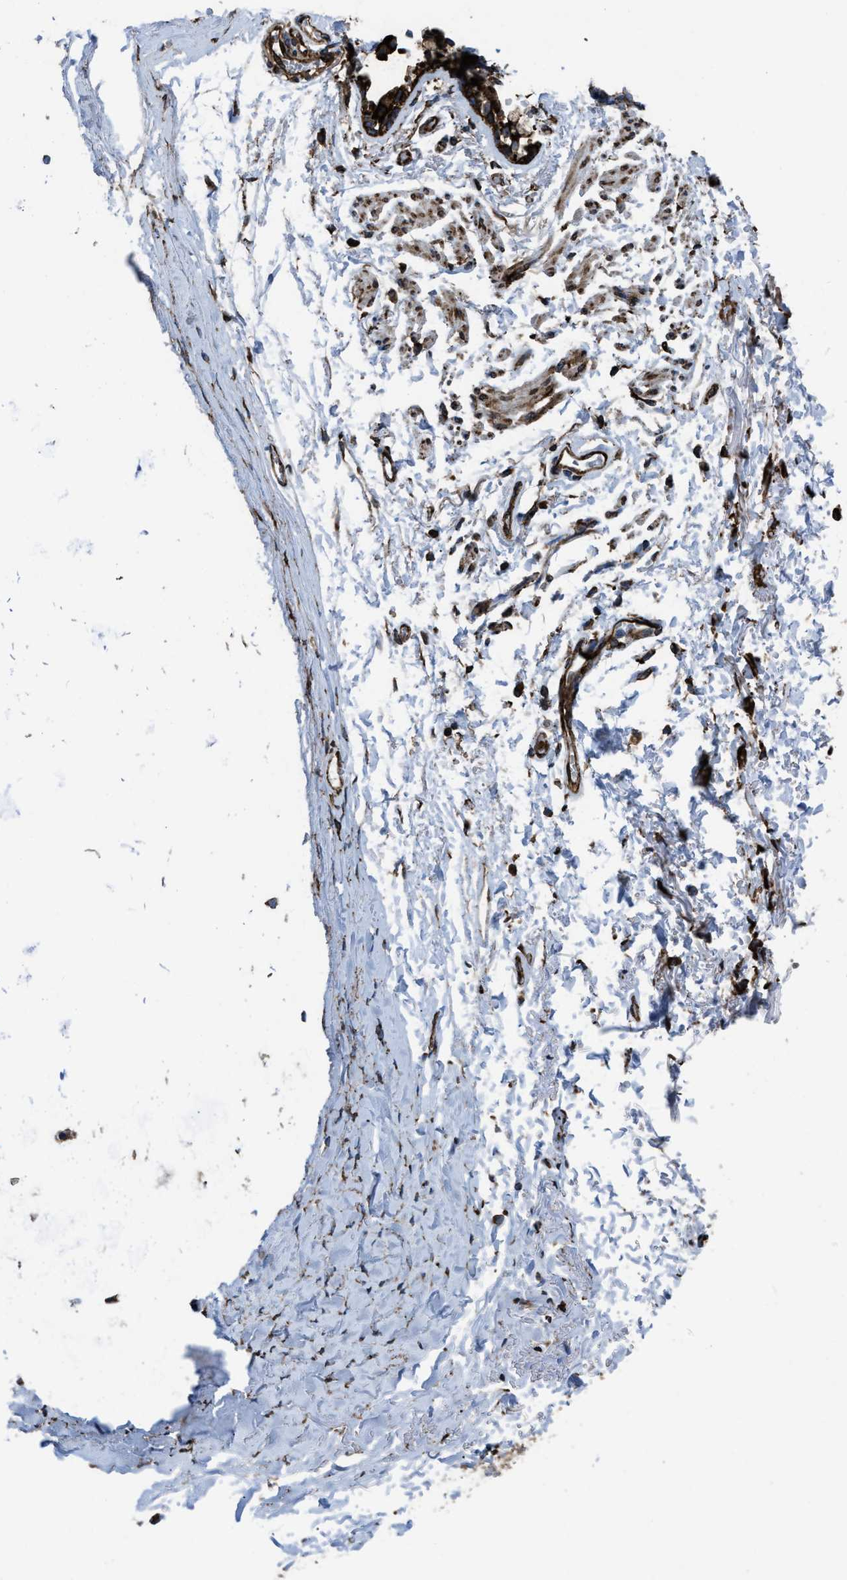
{"staining": {"intensity": "strong", "quantity": ">75%", "location": "cytoplasmic/membranous"}, "tissue": "soft tissue", "cell_type": "Fibroblasts", "image_type": "normal", "snomed": [{"axis": "morphology", "description": "Normal tissue, NOS"}, {"axis": "topography", "description": "Cartilage tissue"}, {"axis": "topography", "description": "Lung"}], "caption": "The histopathology image demonstrates immunohistochemical staining of benign soft tissue. There is strong cytoplasmic/membranous expression is identified in approximately >75% of fibroblasts. The protein of interest is stained brown, and the nuclei are stained in blue (DAB (3,3'-diaminobenzidine) IHC with brightfield microscopy, high magnification).", "gene": "CAPRIN1", "patient": {"sex": "female", "age": 77}}